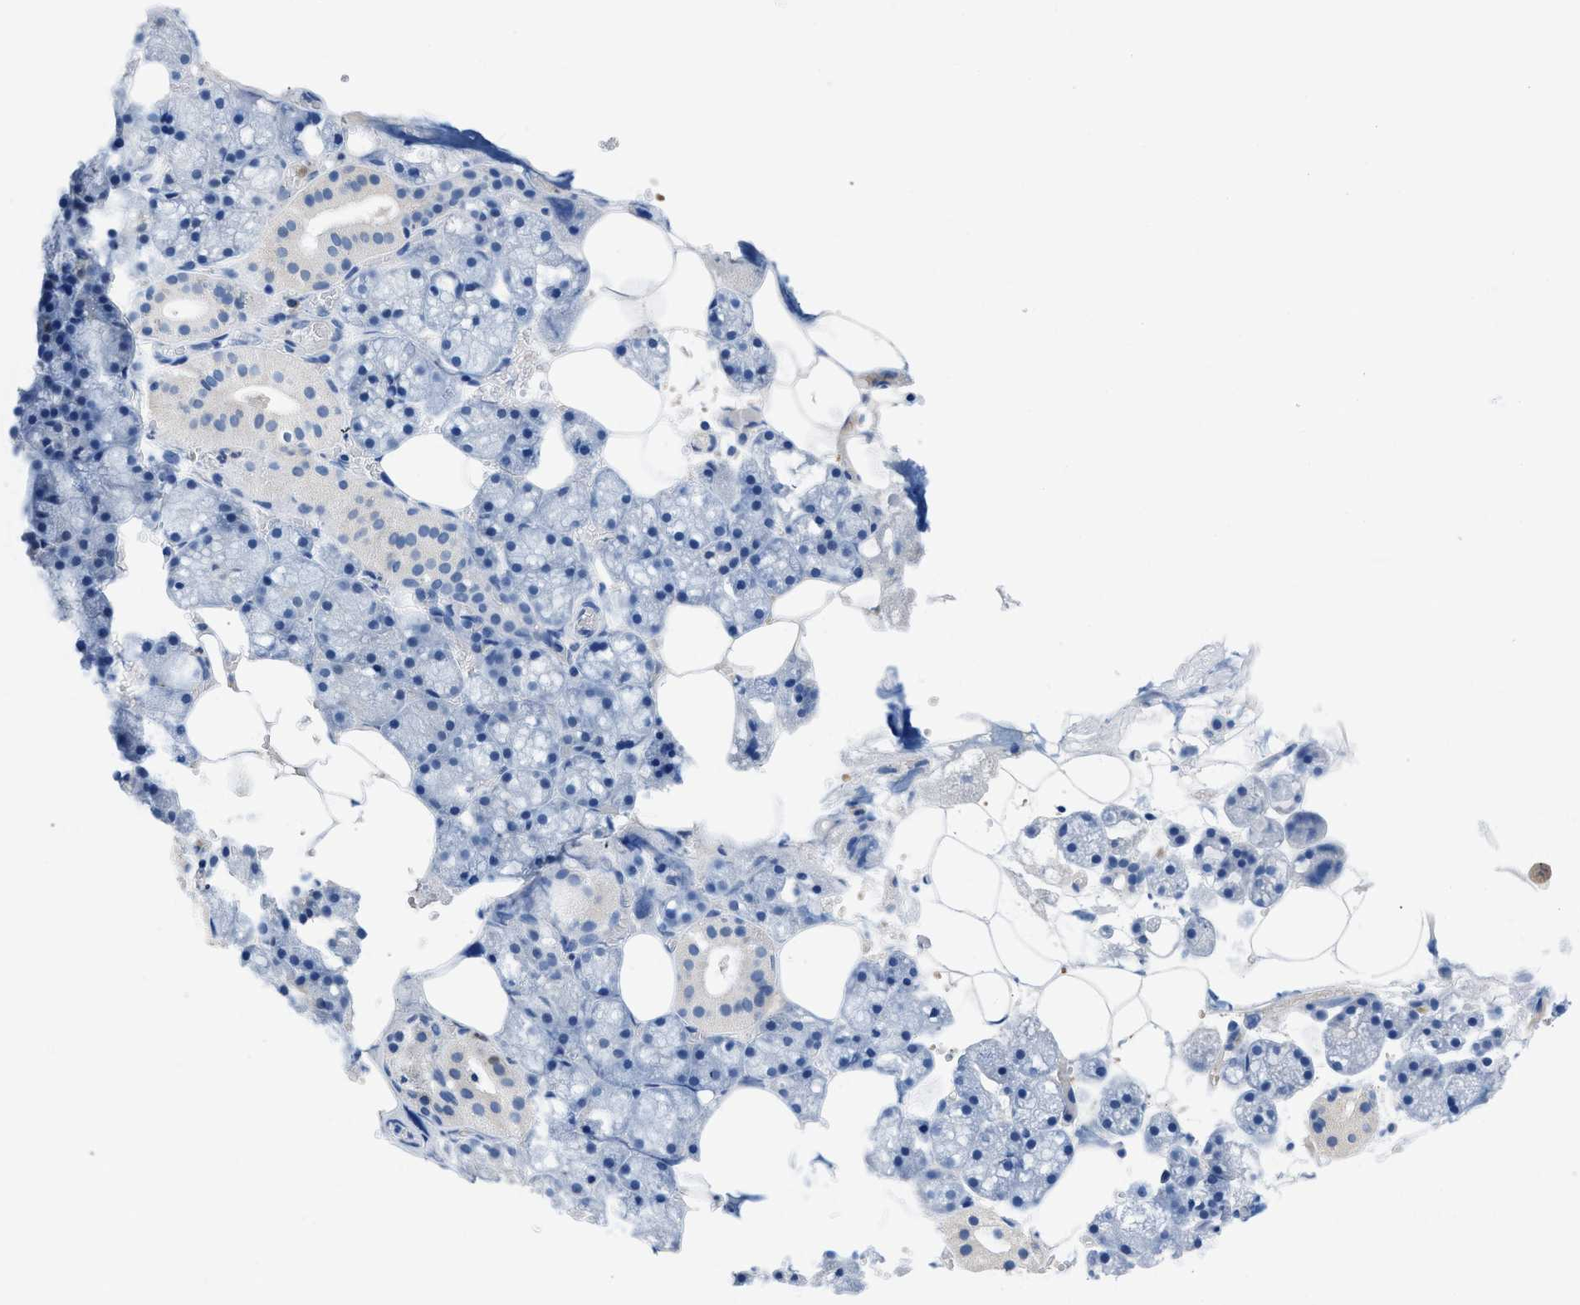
{"staining": {"intensity": "negative", "quantity": "none", "location": "none"}, "tissue": "salivary gland", "cell_type": "Glandular cells", "image_type": "normal", "snomed": [{"axis": "morphology", "description": "Normal tissue, NOS"}, {"axis": "topography", "description": "Salivary gland"}], "caption": "Immunohistochemical staining of unremarkable human salivary gland exhibits no significant expression in glandular cells. (DAB immunohistochemistry (IHC) with hematoxylin counter stain).", "gene": "FADS6", "patient": {"sex": "male", "age": 62}}